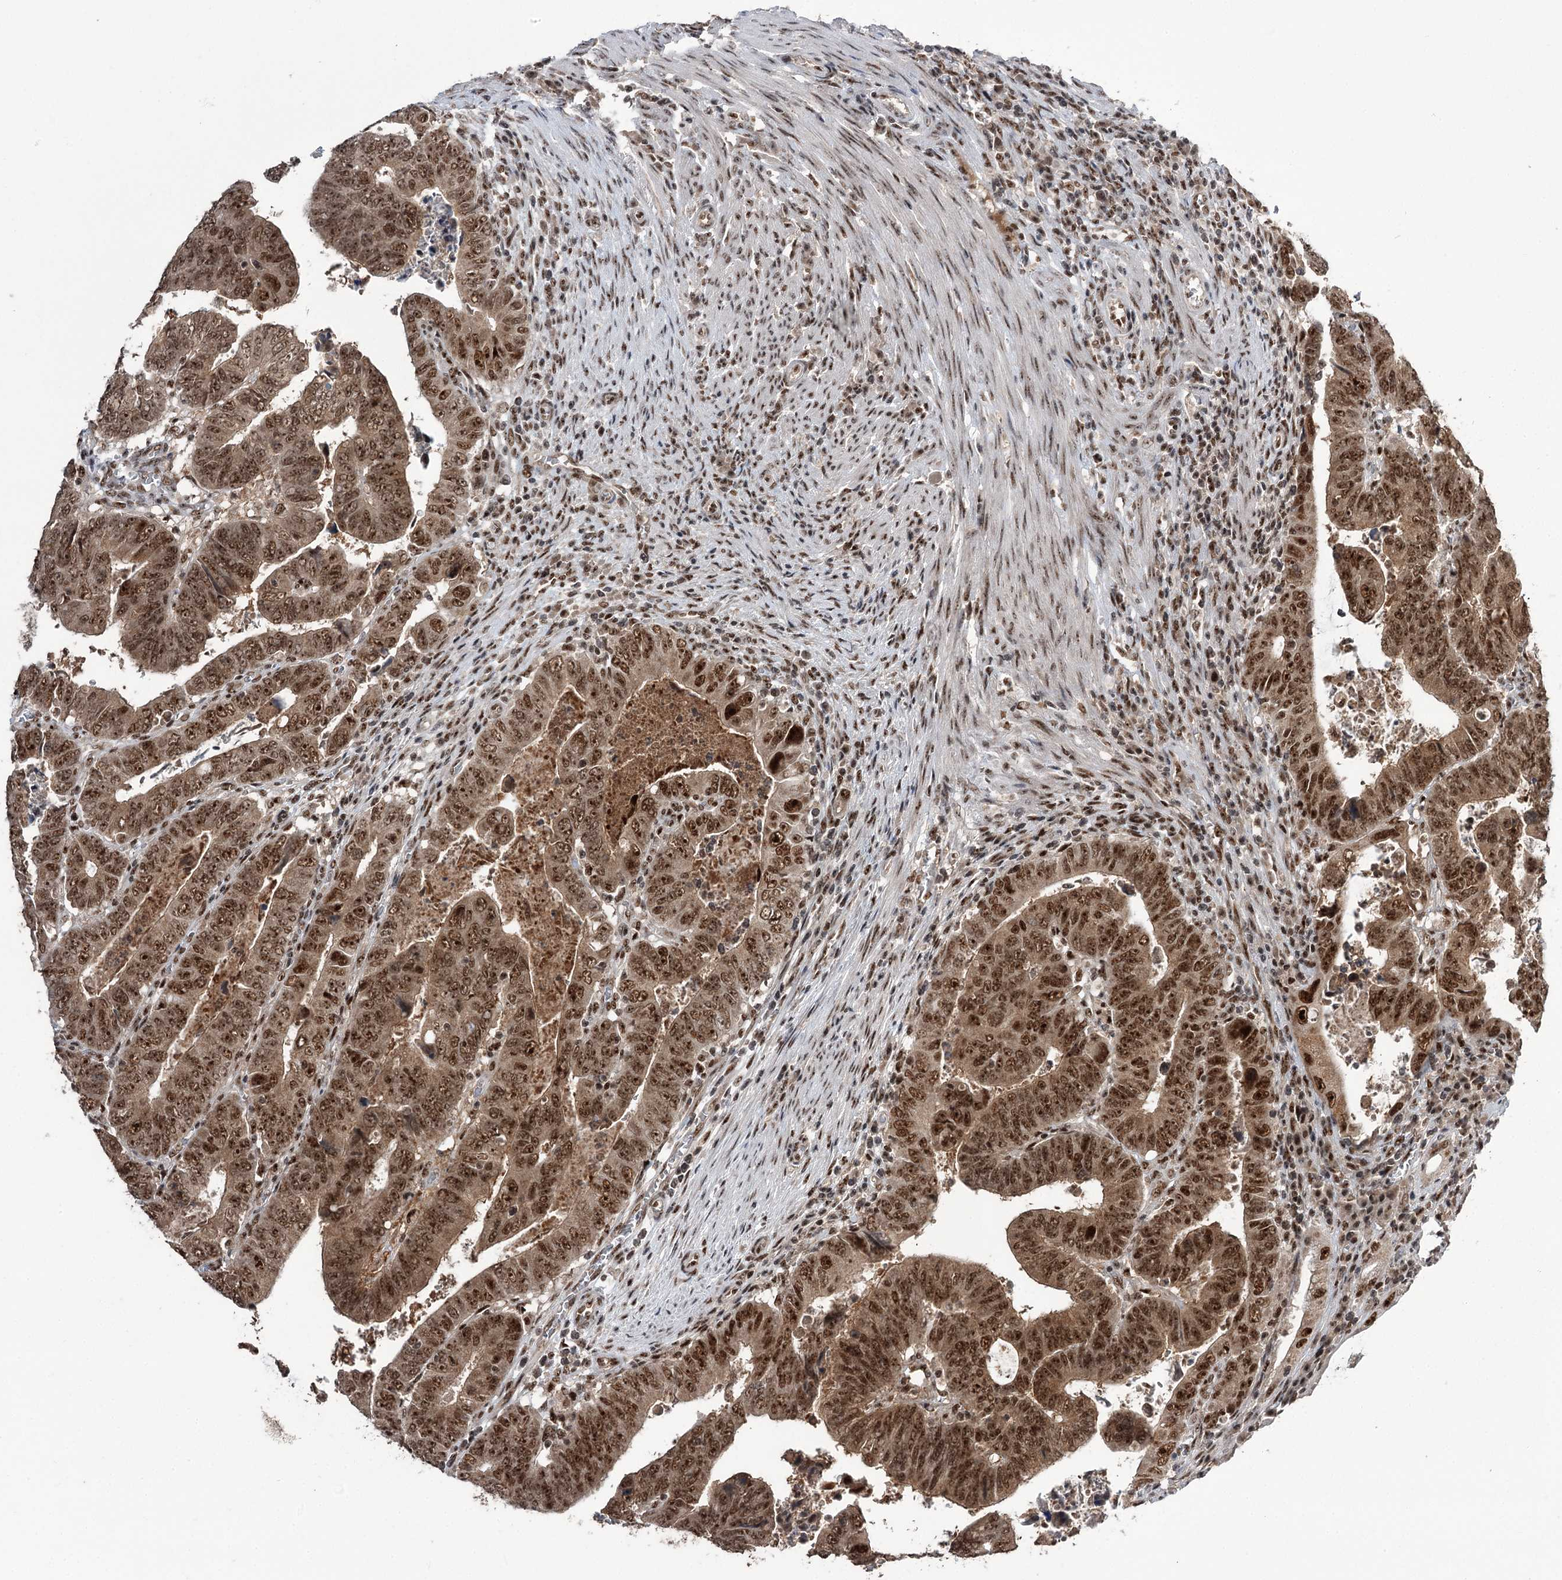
{"staining": {"intensity": "strong", "quantity": ">75%", "location": "cytoplasmic/membranous,nuclear"}, "tissue": "colorectal cancer", "cell_type": "Tumor cells", "image_type": "cancer", "snomed": [{"axis": "morphology", "description": "Normal tissue, NOS"}, {"axis": "morphology", "description": "Adenocarcinoma, NOS"}, {"axis": "topography", "description": "Rectum"}], "caption": "Strong cytoplasmic/membranous and nuclear protein positivity is appreciated in approximately >75% of tumor cells in colorectal cancer (adenocarcinoma).", "gene": "ERCC3", "patient": {"sex": "female", "age": 65}}